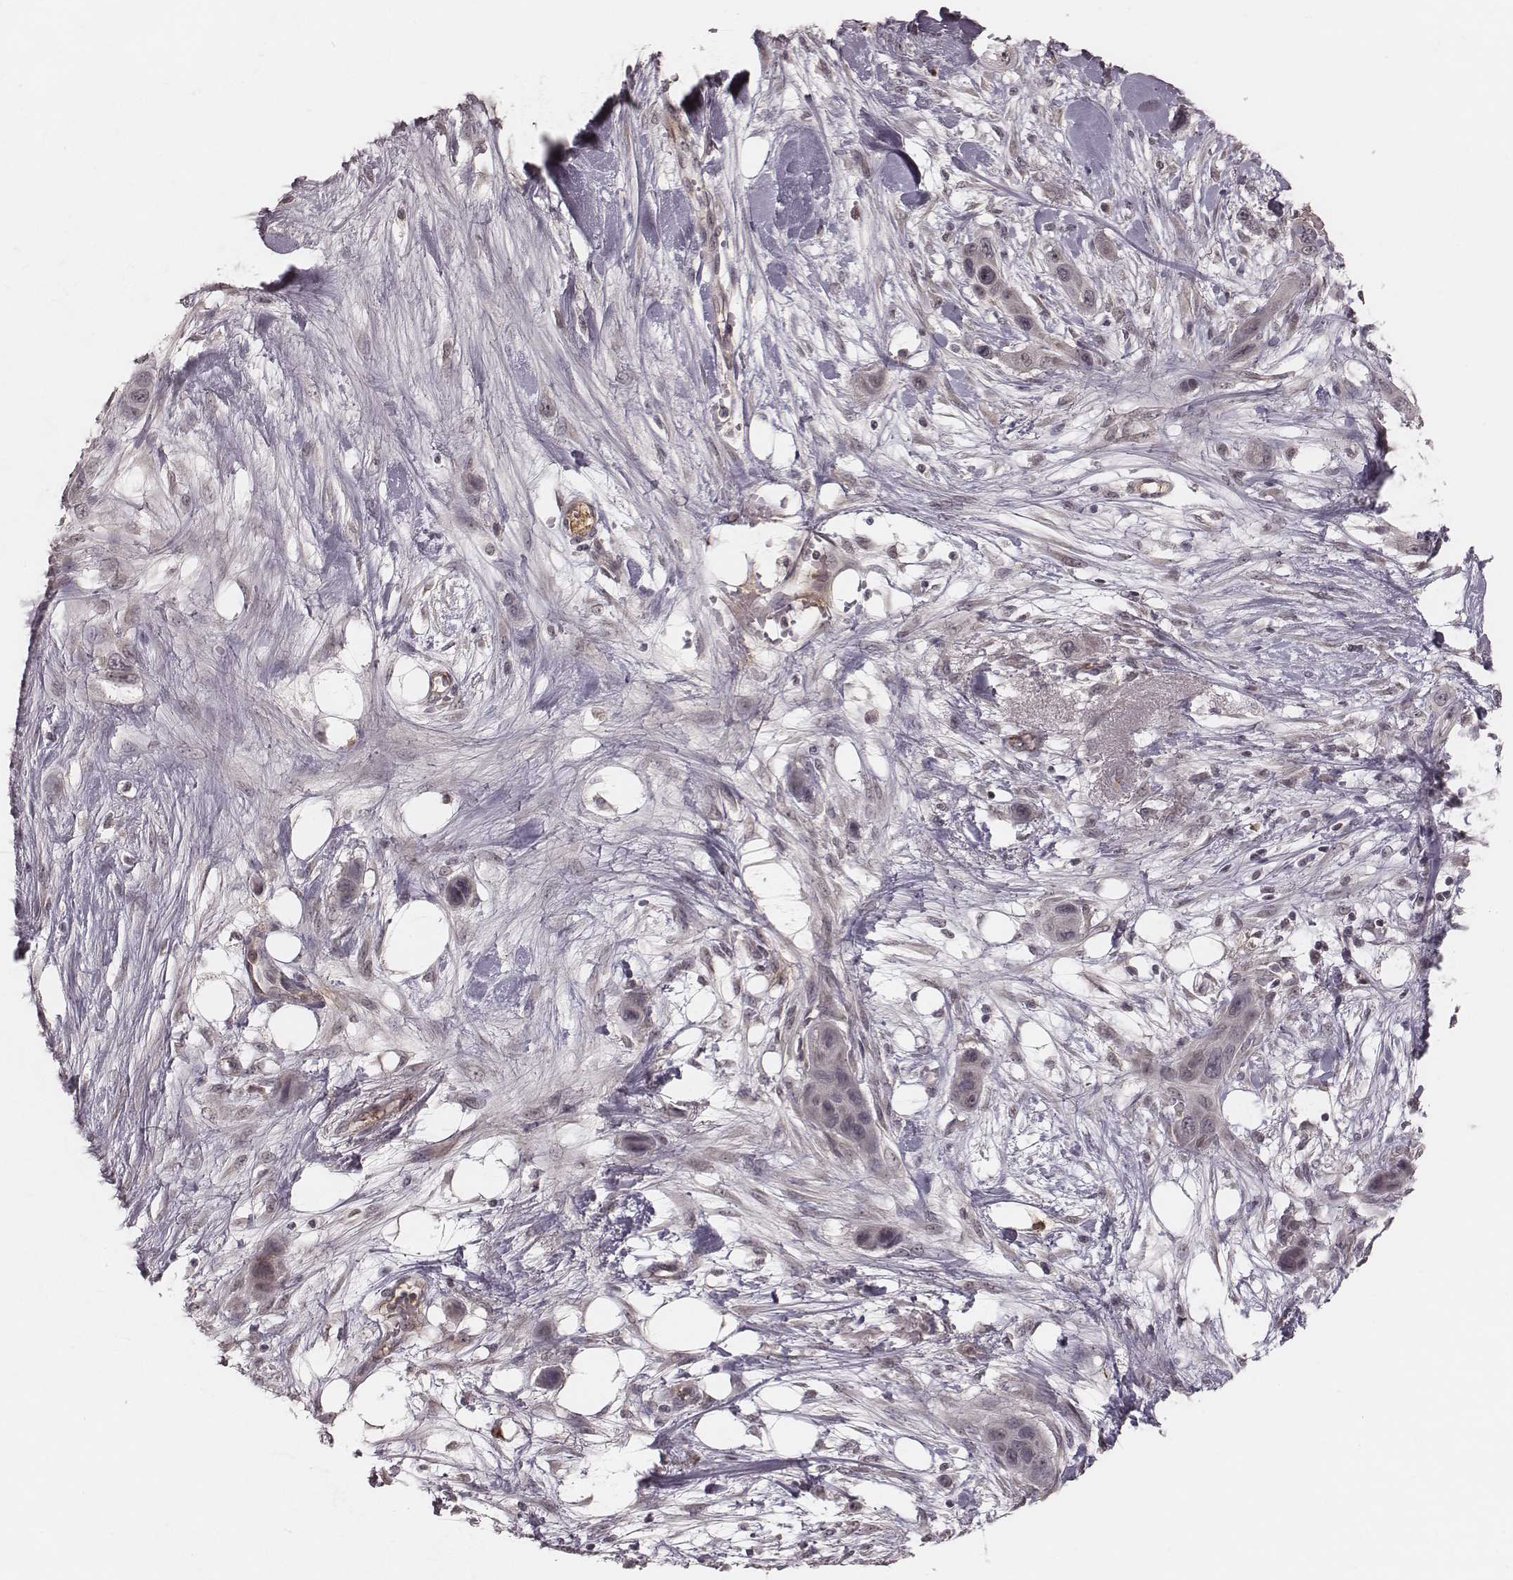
{"staining": {"intensity": "negative", "quantity": "none", "location": "none"}, "tissue": "skin cancer", "cell_type": "Tumor cells", "image_type": "cancer", "snomed": [{"axis": "morphology", "description": "Squamous cell carcinoma, NOS"}, {"axis": "topography", "description": "Skin"}], "caption": "Skin cancer (squamous cell carcinoma) stained for a protein using immunohistochemistry (IHC) demonstrates no expression tumor cells.", "gene": "IL5", "patient": {"sex": "male", "age": 79}}